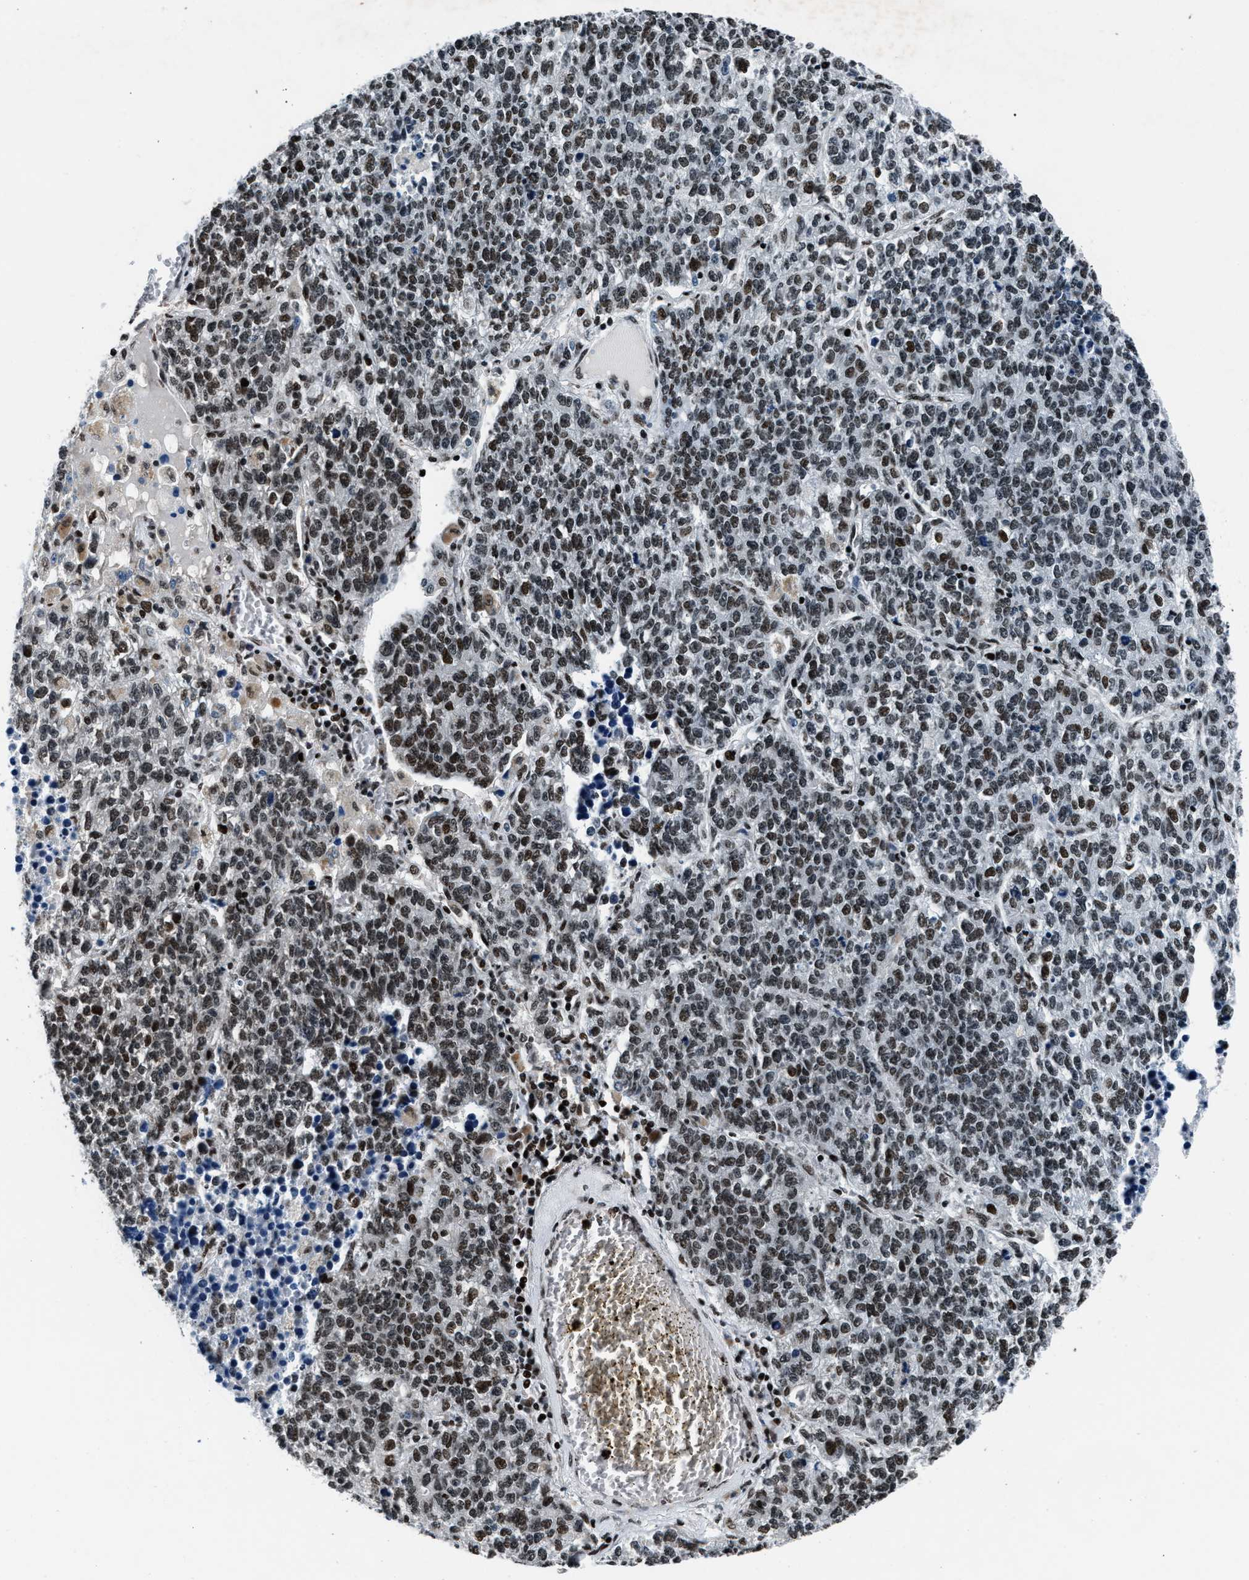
{"staining": {"intensity": "moderate", "quantity": ">75%", "location": "nuclear"}, "tissue": "lung cancer", "cell_type": "Tumor cells", "image_type": "cancer", "snomed": [{"axis": "morphology", "description": "Adenocarcinoma, NOS"}, {"axis": "topography", "description": "Lung"}], "caption": "Protein expression analysis of human lung cancer (adenocarcinoma) reveals moderate nuclear positivity in approximately >75% of tumor cells.", "gene": "PRRC2B", "patient": {"sex": "male", "age": 49}}